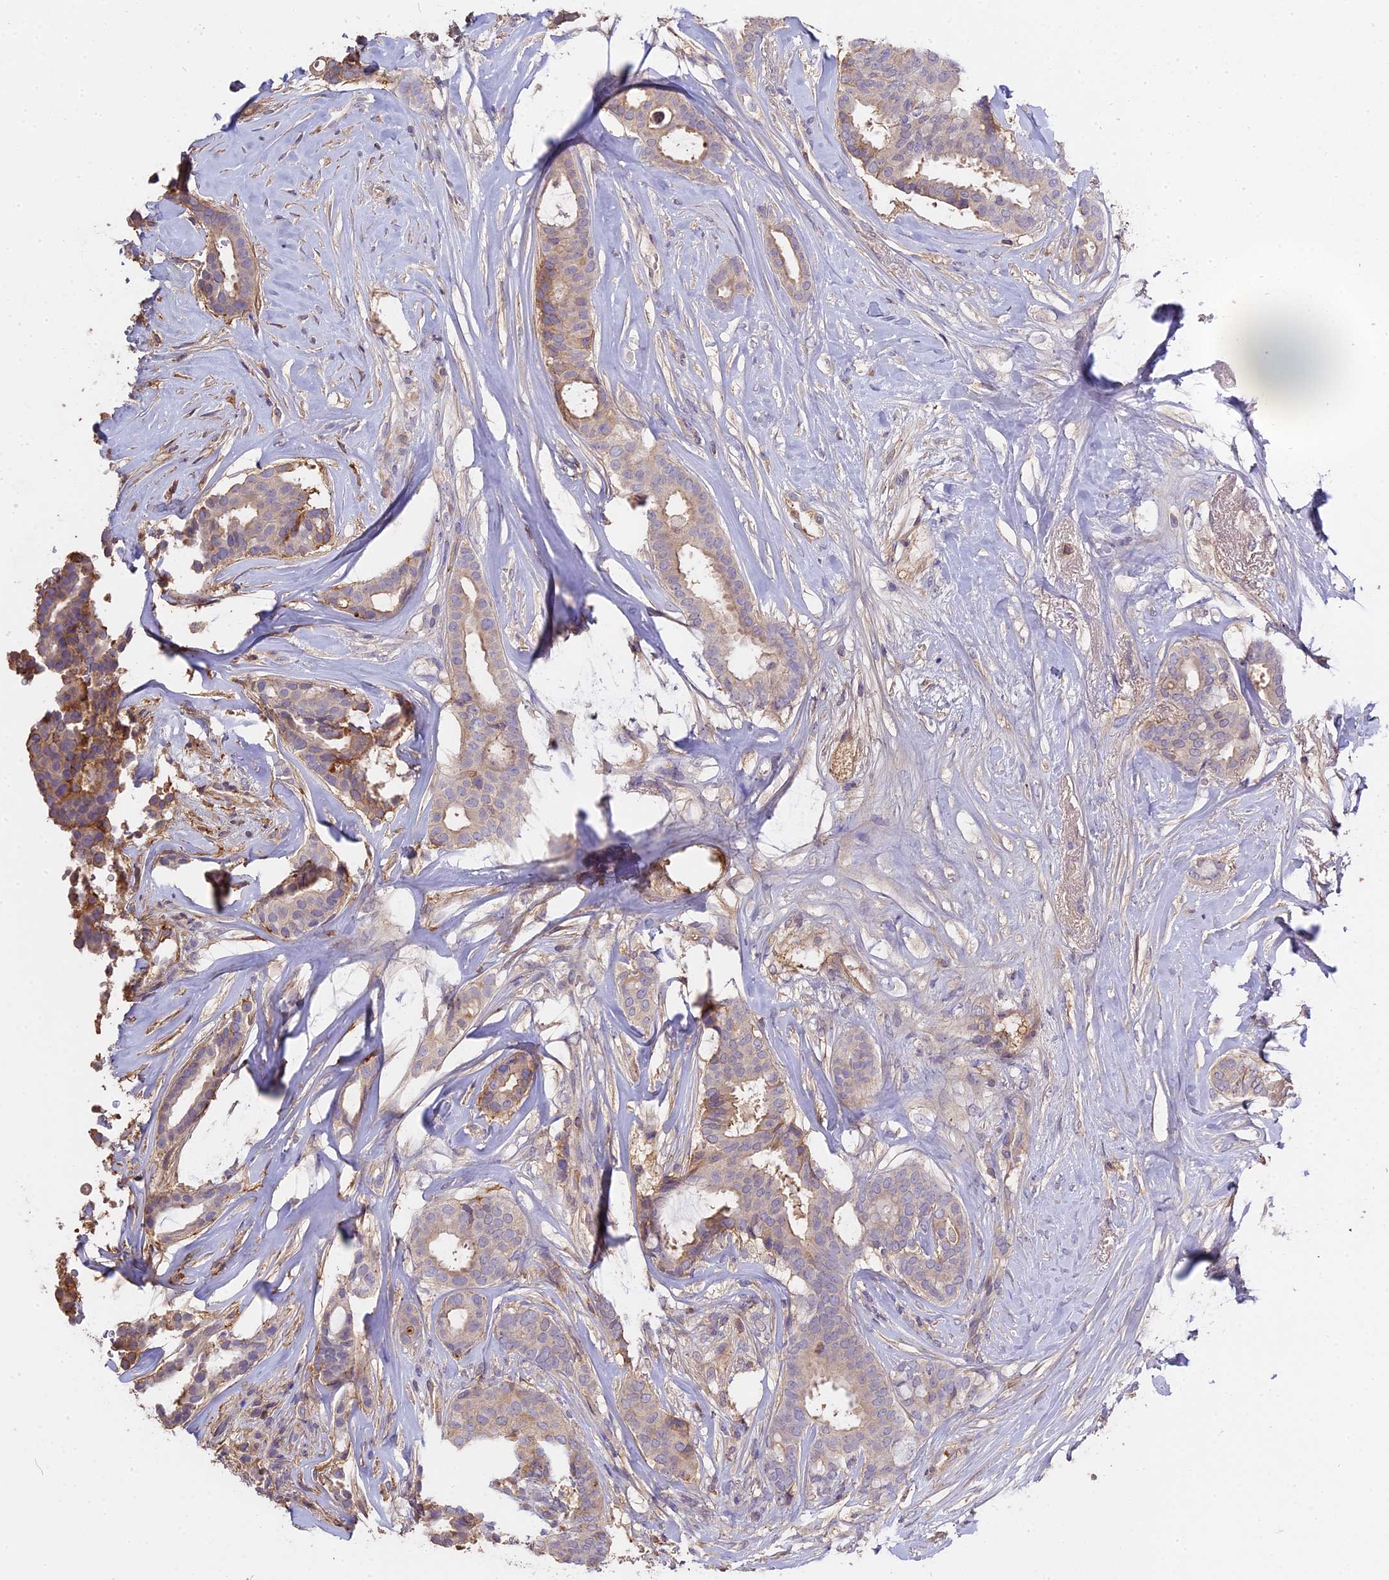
{"staining": {"intensity": "moderate", "quantity": "<25%", "location": "cytoplasmic/membranous"}, "tissue": "breast cancer", "cell_type": "Tumor cells", "image_type": "cancer", "snomed": [{"axis": "morphology", "description": "Duct carcinoma"}, {"axis": "topography", "description": "Breast"}], "caption": "Invasive ductal carcinoma (breast) stained with a protein marker exhibits moderate staining in tumor cells.", "gene": "CFAP119", "patient": {"sex": "female", "age": 75}}